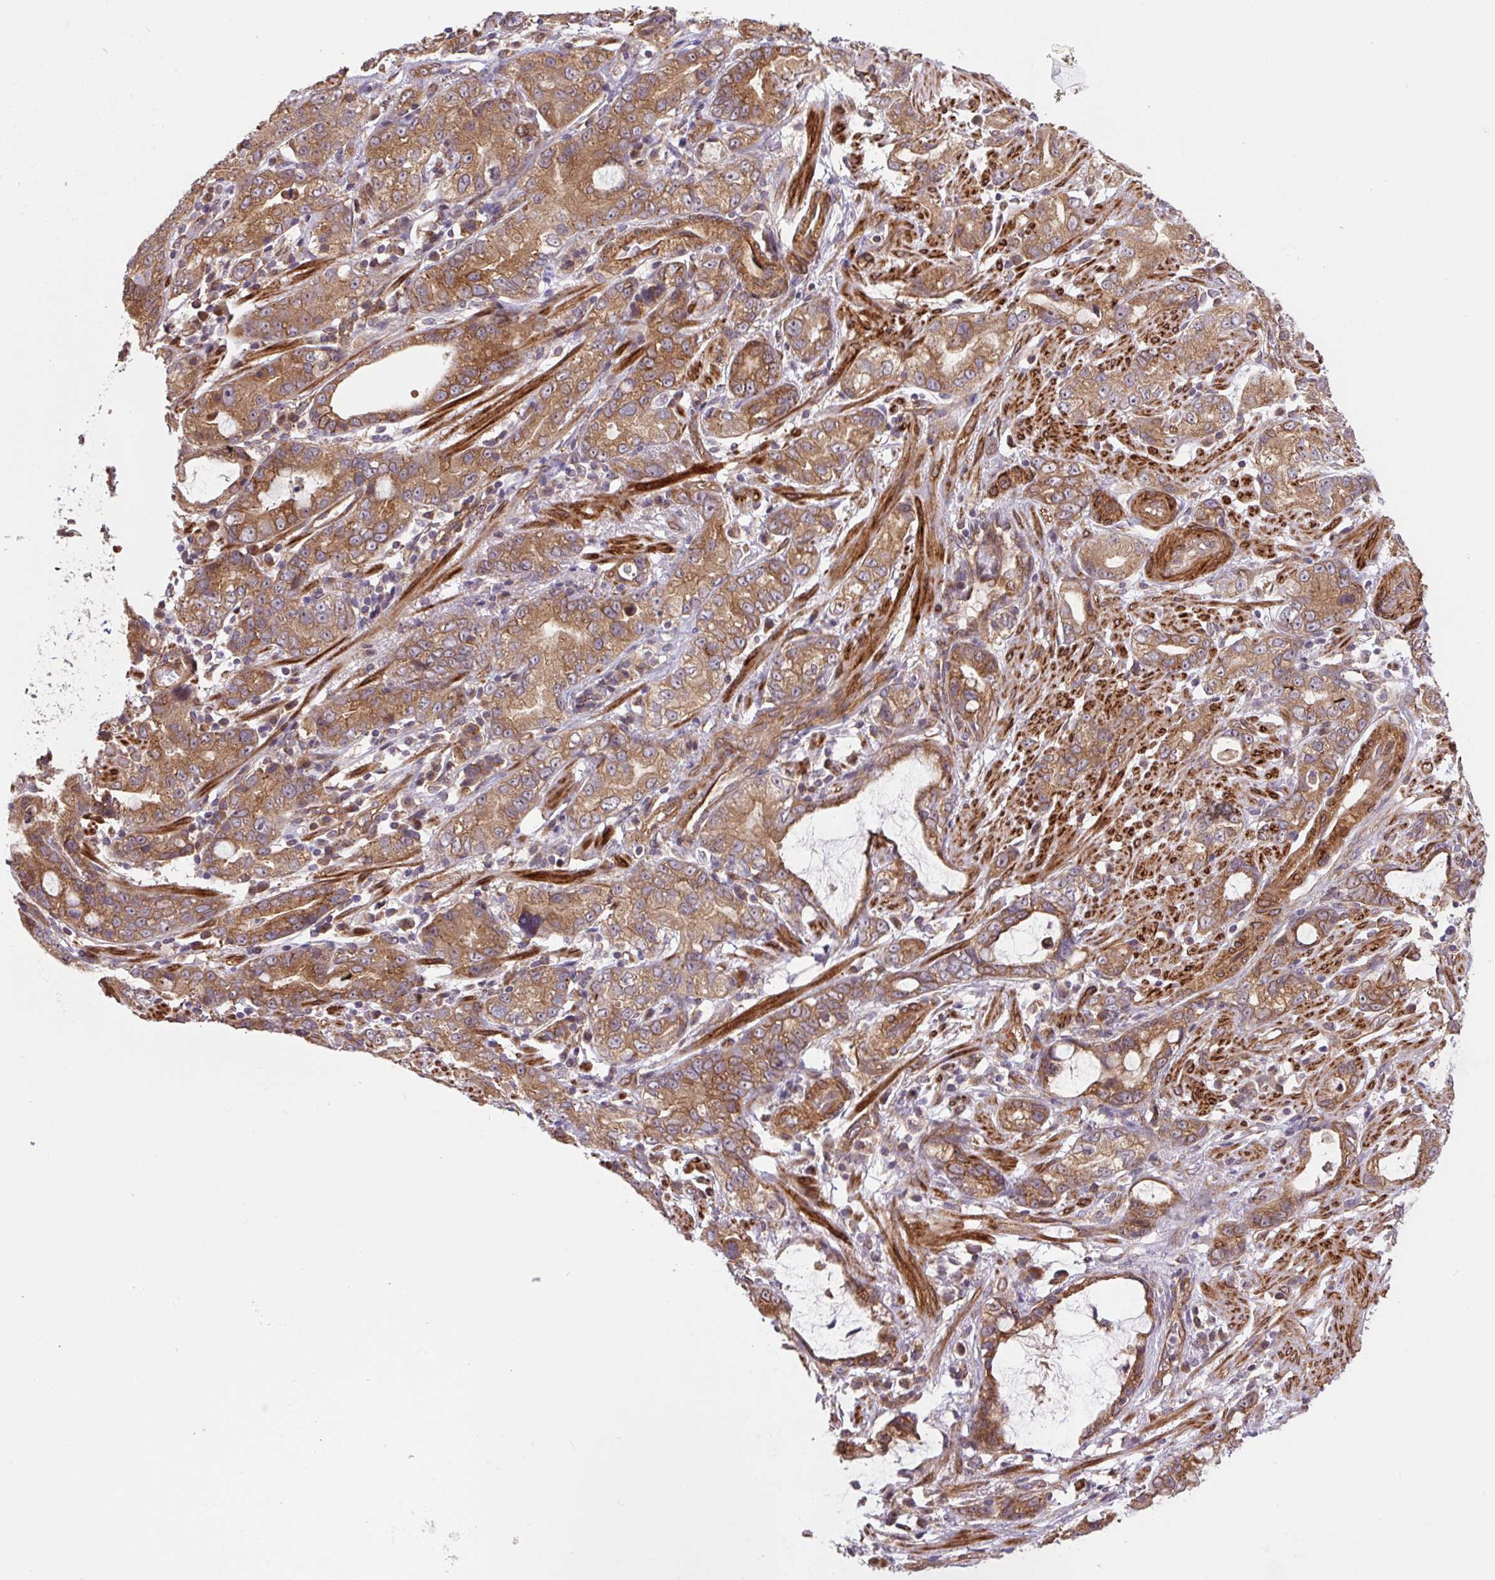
{"staining": {"intensity": "moderate", "quantity": ">75%", "location": "cytoplasmic/membranous"}, "tissue": "stomach cancer", "cell_type": "Tumor cells", "image_type": "cancer", "snomed": [{"axis": "morphology", "description": "Adenocarcinoma, NOS"}, {"axis": "topography", "description": "Stomach"}], "caption": "This image demonstrates immunohistochemistry (IHC) staining of adenocarcinoma (stomach), with medium moderate cytoplasmic/membranous positivity in approximately >75% of tumor cells.", "gene": "SEPTIN10", "patient": {"sex": "male", "age": 55}}